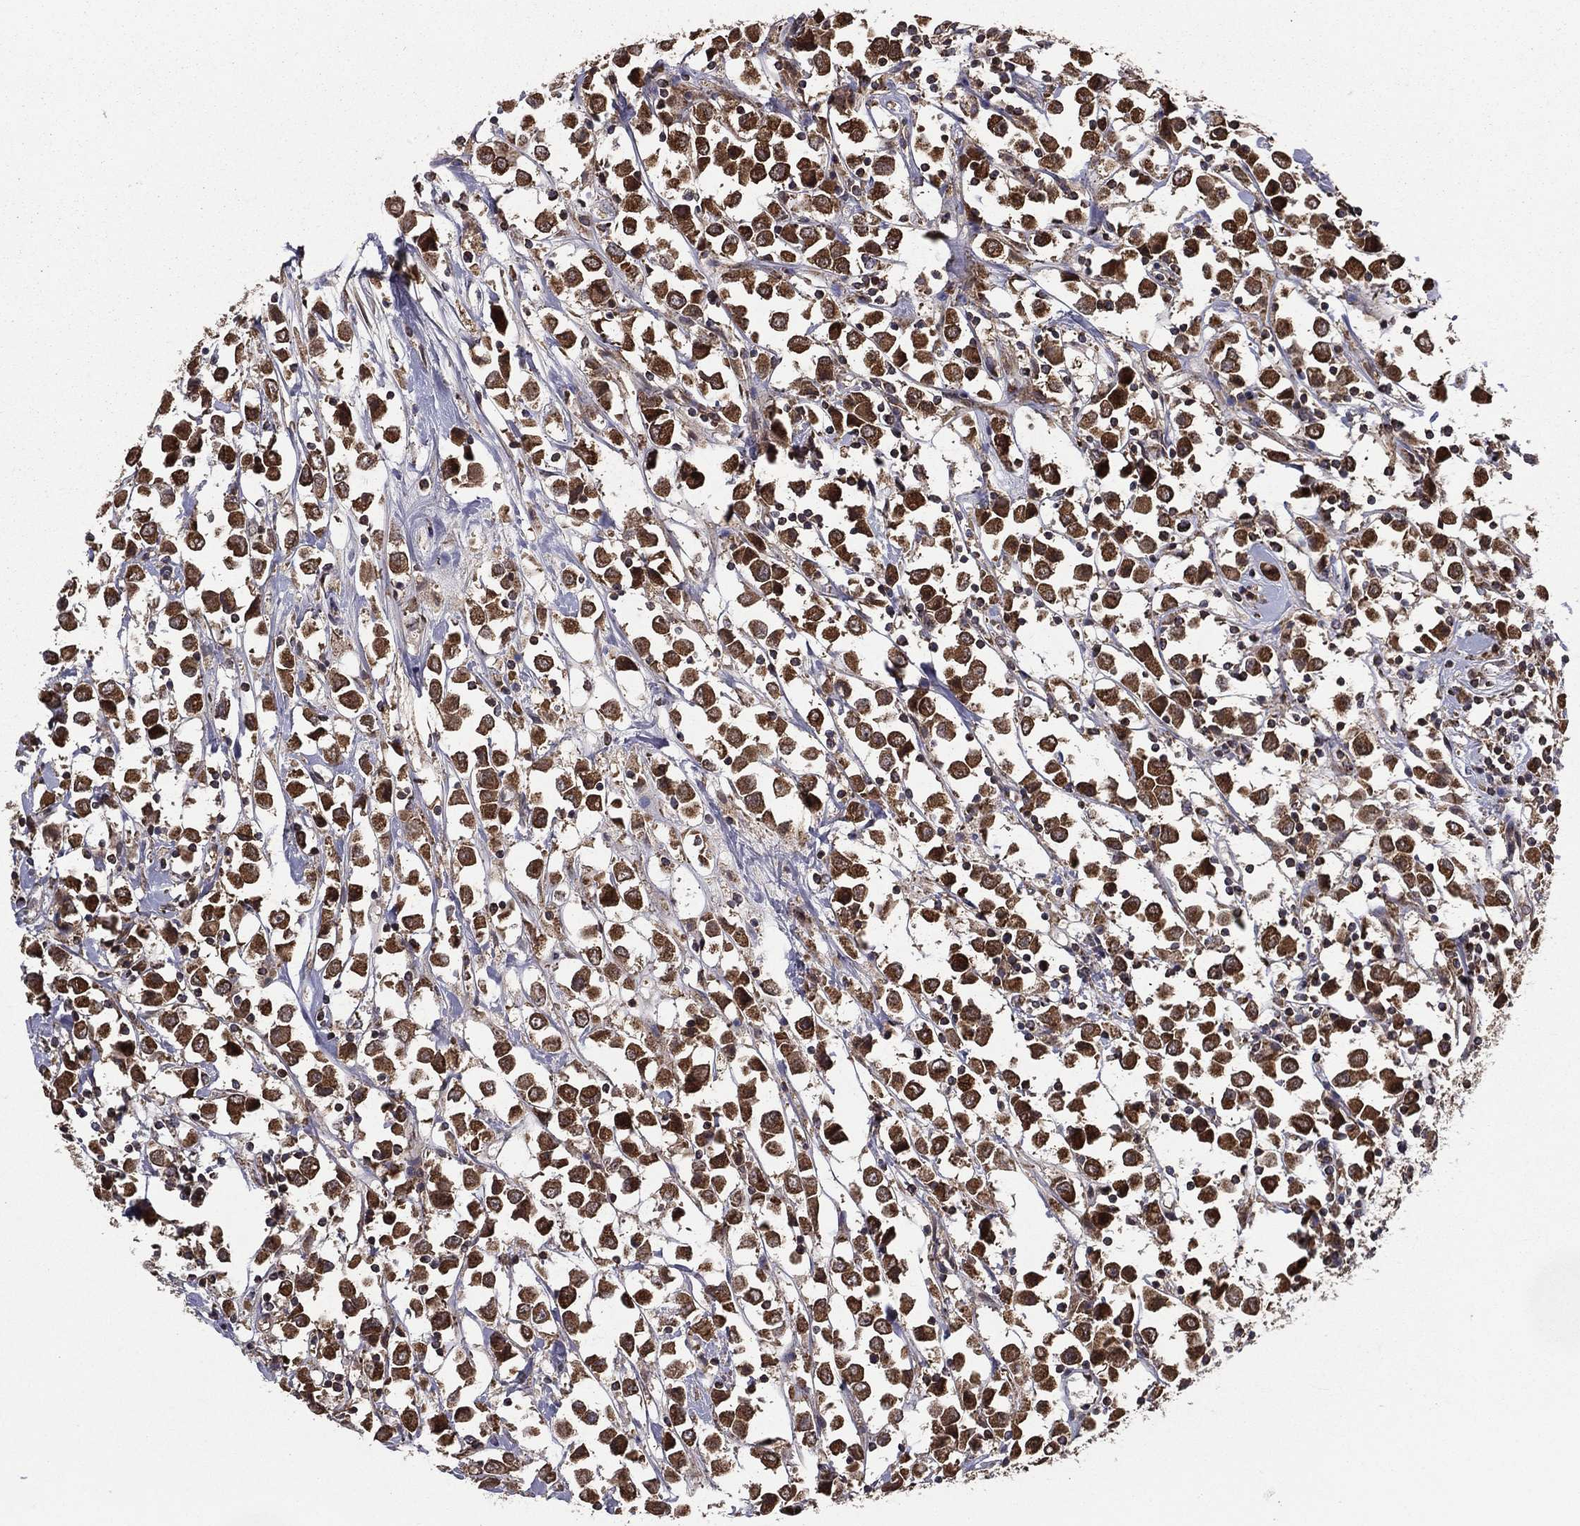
{"staining": {"intensity": "strong", "quantity": ">75%", "location": "cytoplasmic/membranous"}, "tissue": "breast cancer", "cell_type": "Tumor cells", "image_type": "cancer", "snomed": [{"axis": "morphology", "description": "Duct carcinoma"}, {"axis": "topography", "description": "Breast"}], "caption": "An immunohistochemistry (IHC) image of neoplastic tissue is shown. Protein staining in brown highlights strong cytoplasmic/membranous positivity in breast cancer within tumor cells. The staining is performed using DAB brown chromogen to label protein expression. The nuclei are counter-stained blue using hematoxylin.", "gene": "RIGI", "patient": {"sex": "female", "age": 61}}